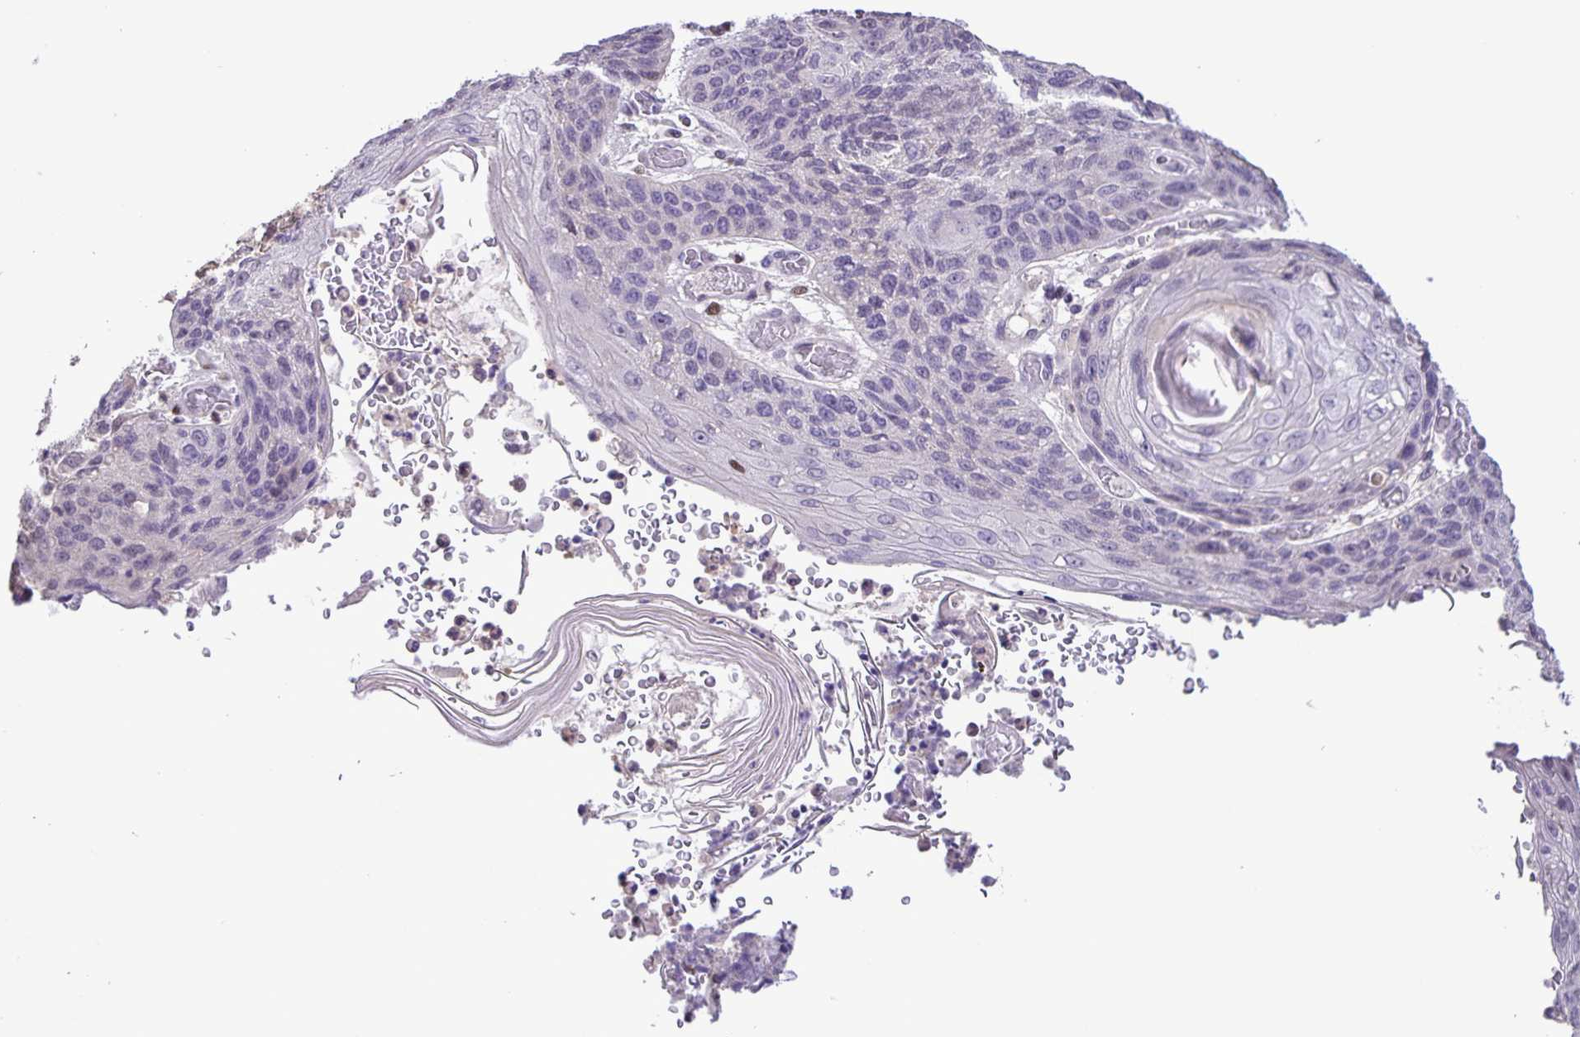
{"staining": {"intensity": "negative", "quantity": "none", "location": "none"}, "tissue": "lung cancer", "cell_type": "Tumor cells", "image_type": "cancer", "snomed": [{"axis": "morphology", "description": "Squamous cell carcinoma, NOS"}, {"axis": "morphology", "description": "Squamous cell carcinoma, metastatic, NOS"}, {"axis": "topography", "description": "Lymph node"}, {"axis": "topography", "description": "Lung"}], "caption": "Tumor cells are negative for protein expression in human lung squamous cell carcinoma.", "gene": "ONECUT2", "patient": {"sex": "male", "age": 41}}